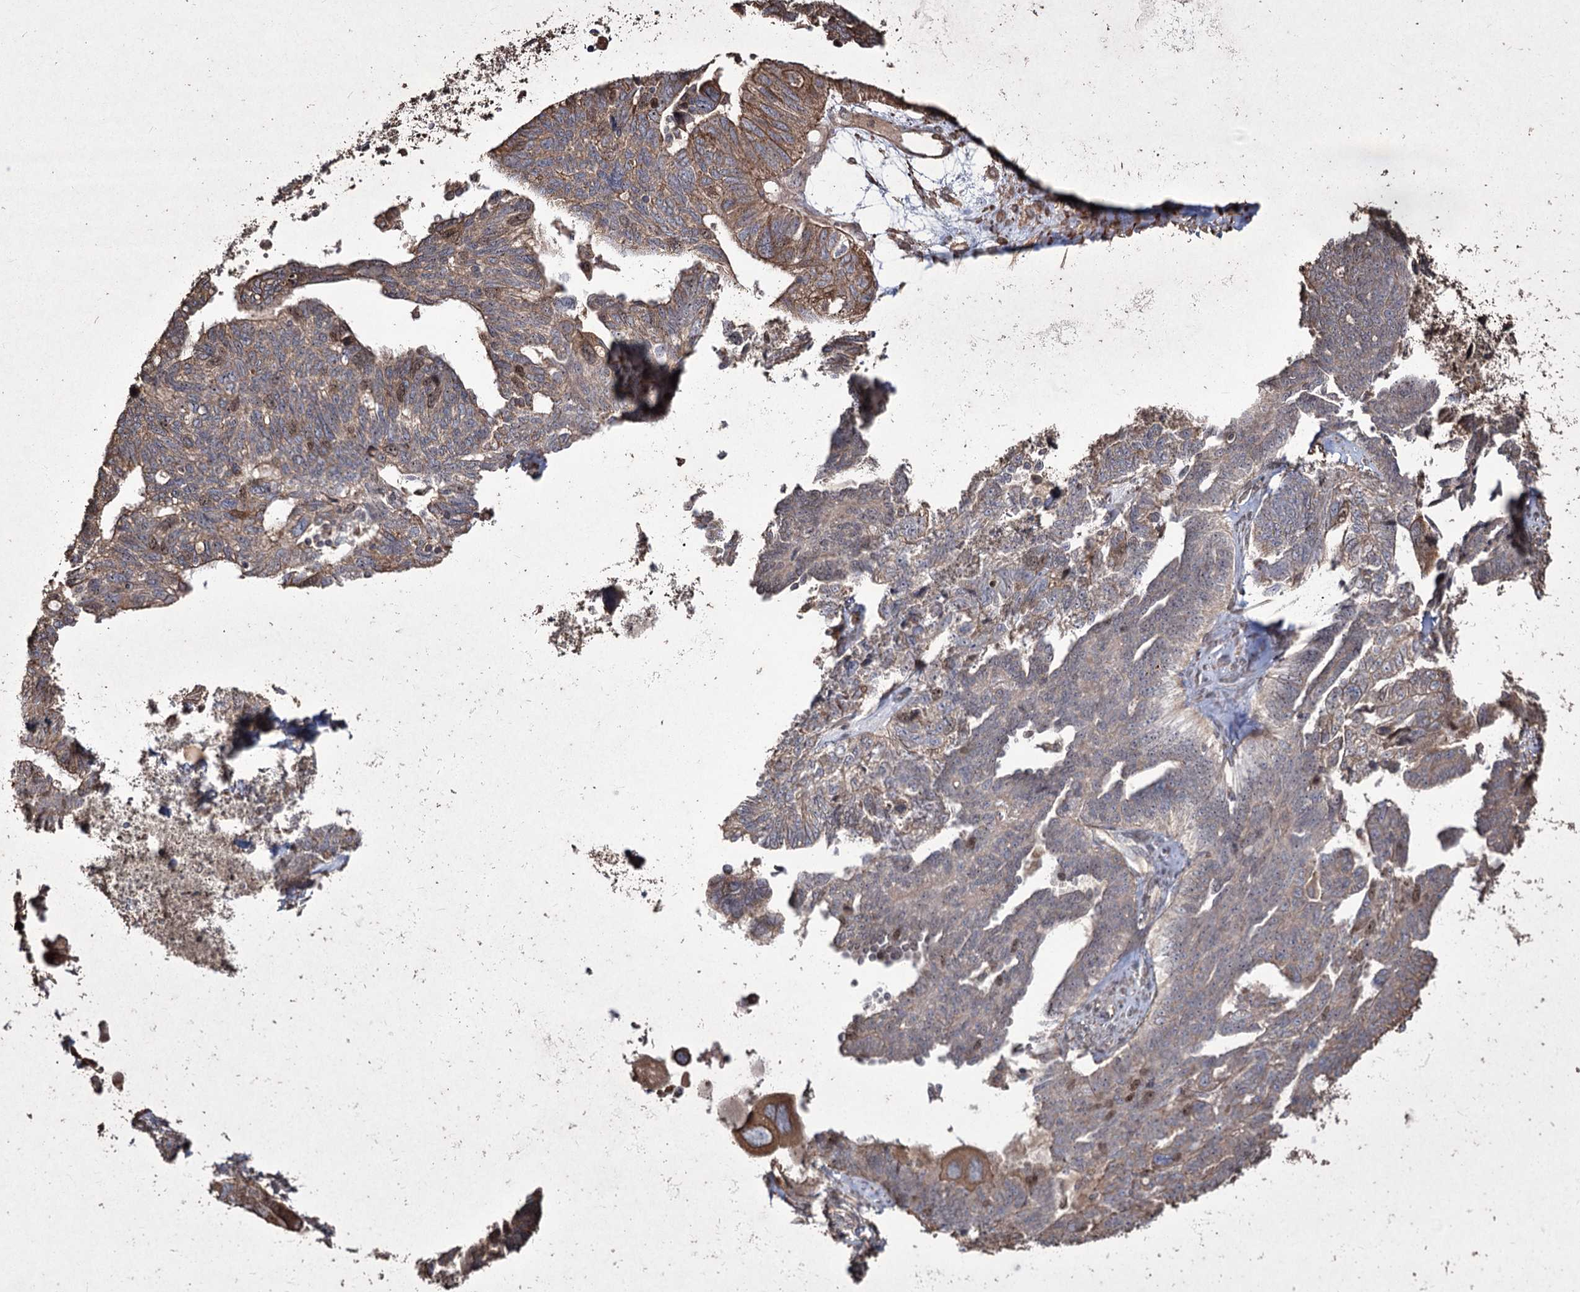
{"staining": {"intensity": "moderate", "quantity": "25%-75%", "location": "cytoplasmic/membranous"}, "tissue": "ovarian cancer", "cell_type": "Tumor cells", "image_type": "cancer", "snomed": [{"axis": "morphology", "description": "Cystadenocarcinoma, serous, NOS"}, {"axis": "topography", "description": "Ovary"}], "caption": "A brown stain shows moderate cytoplasmic/membranous staining of a protein in human serous cystadenocarcinoma (ovarian) tumor cells.", "gene": "PRC1", "patient": {"sex": "female", "age": 79}}